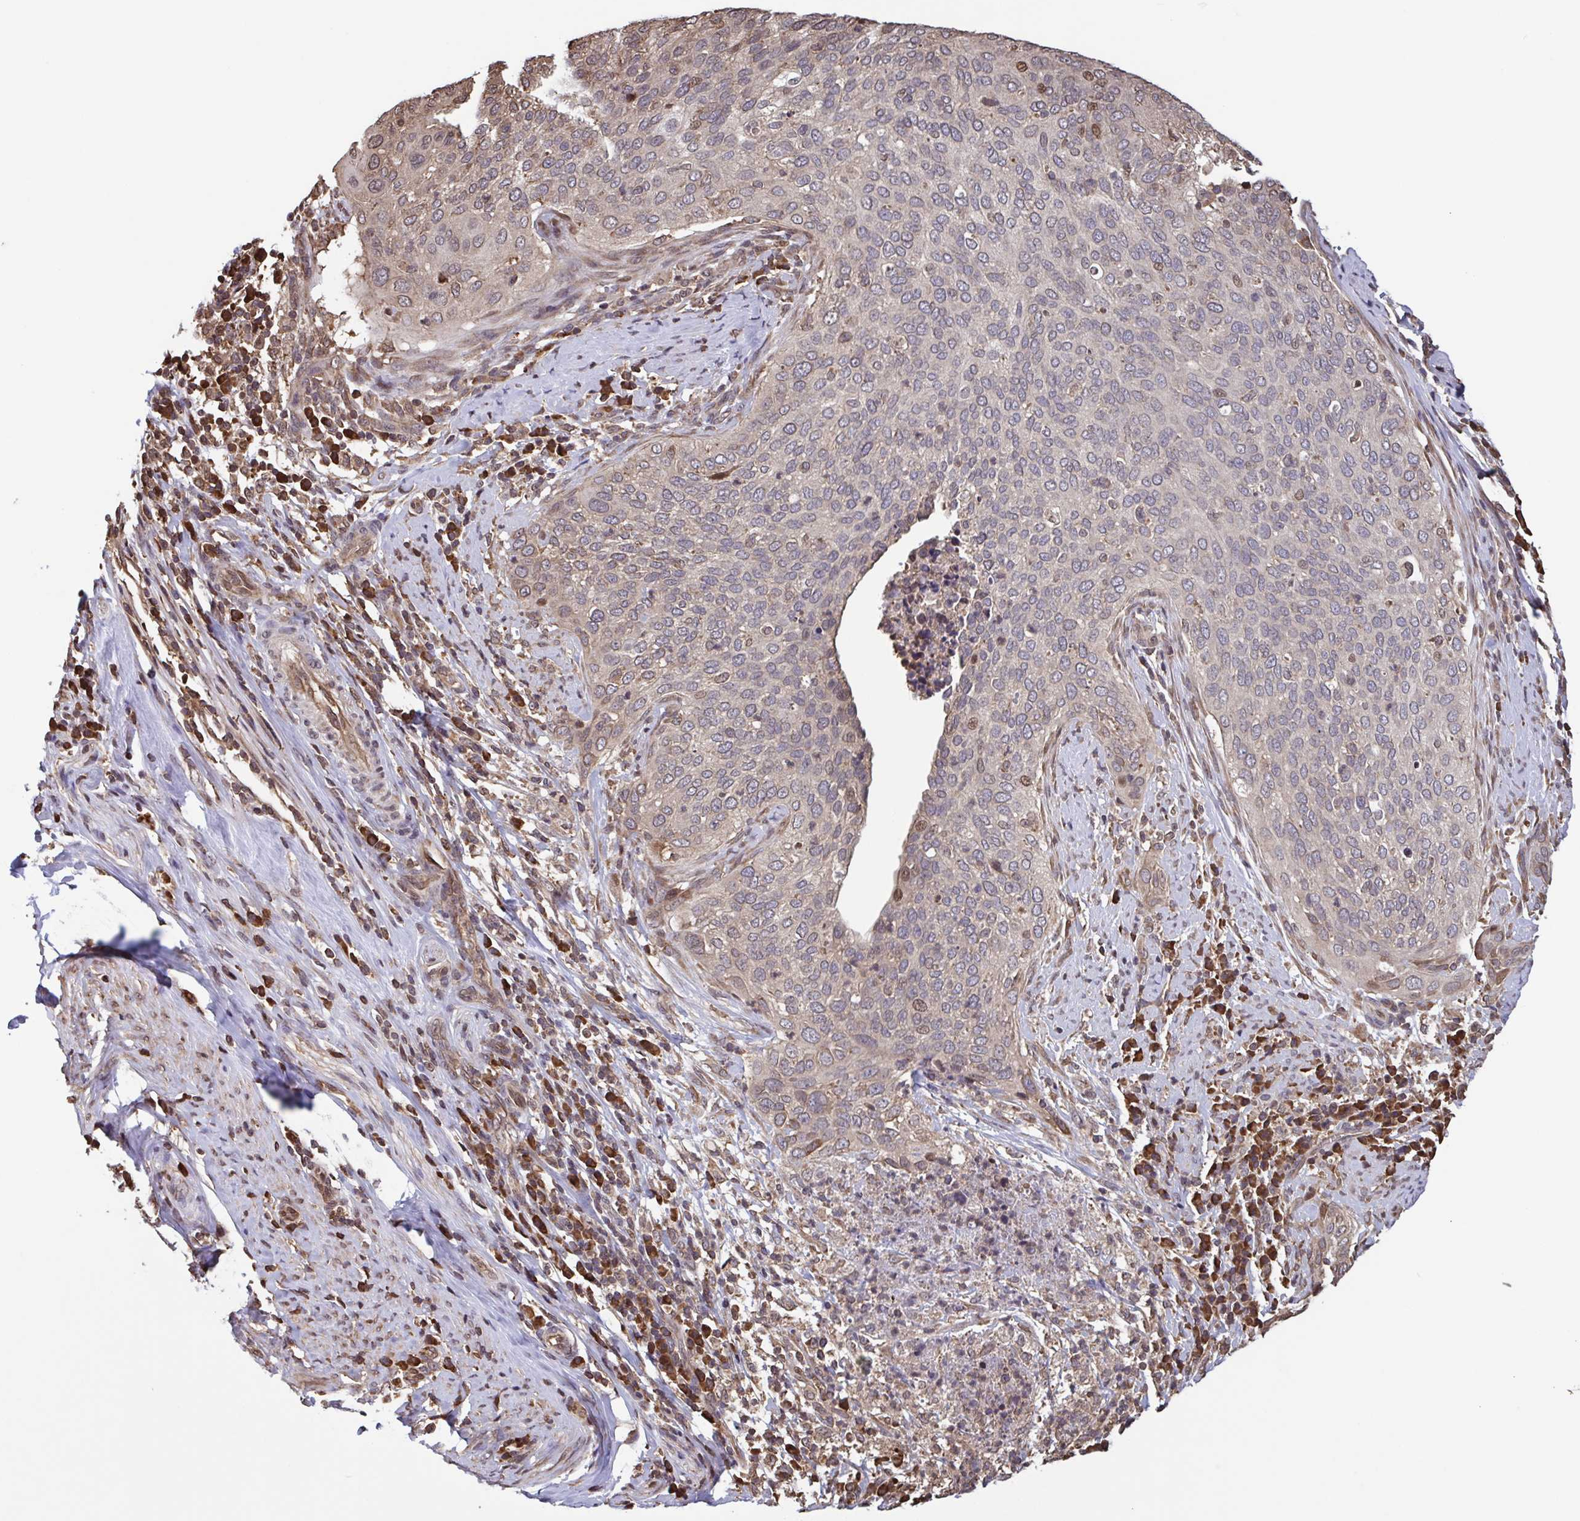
{"staining": {"intensity": "negative", "quantity": "none", "location": "none"}, "tissue": "cervical cancer", "cell_type": "Tumor cells", "image_type": "cancer", "snomed": [{"axis": "morphology", "description": "Squamous cell carcinoma, NOS"}, {"axis": "topography", "description": "Cervix"}], "caption": "Tumor cells are negative for protein expression in human cervical squamous cell carcinoma.", "gene": "SEC63", "patient": {"sex": "female", "age": 38}}